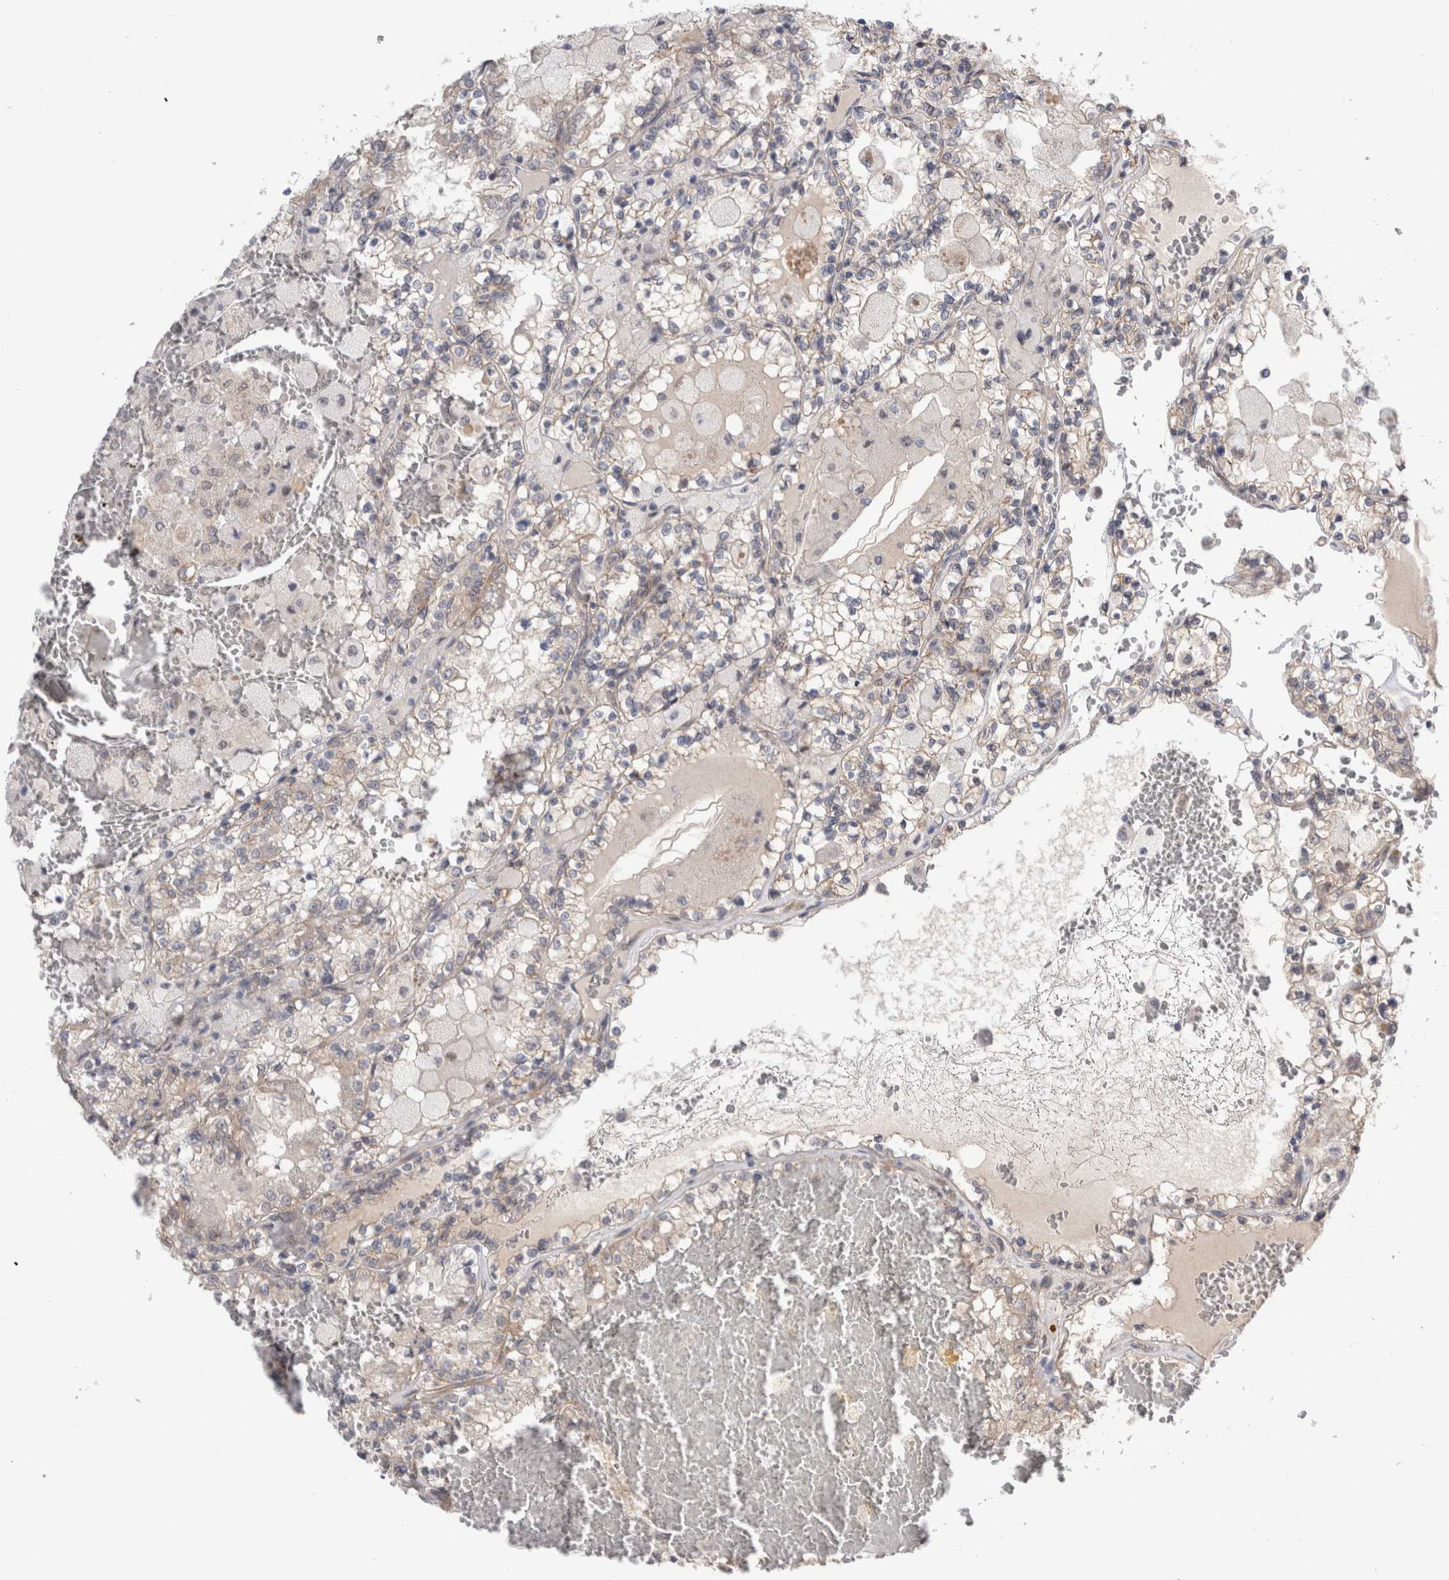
{"staining": {"intensity": "negative", "quantity": "none", "location": "none"}, "tissue": "renal cancer", "cell_type": "Tumor cells", "image_type": "cancer", "snomed": [{"axis": "morphology", "description": "Adenocarcinoma, NOS"}, {"axis": "topography", "description": "Kidney"}], "caption": "High magnification brightfield microscopy of renal adenocarcinoma stained with DAB (3,3'-diaminobenzidine) (brown) and counterstained with hematoxylin (blue): tumor cells show no significant positivity.", "gene": "TAFA5", "patient": {"sex": "female", "age": 56}}